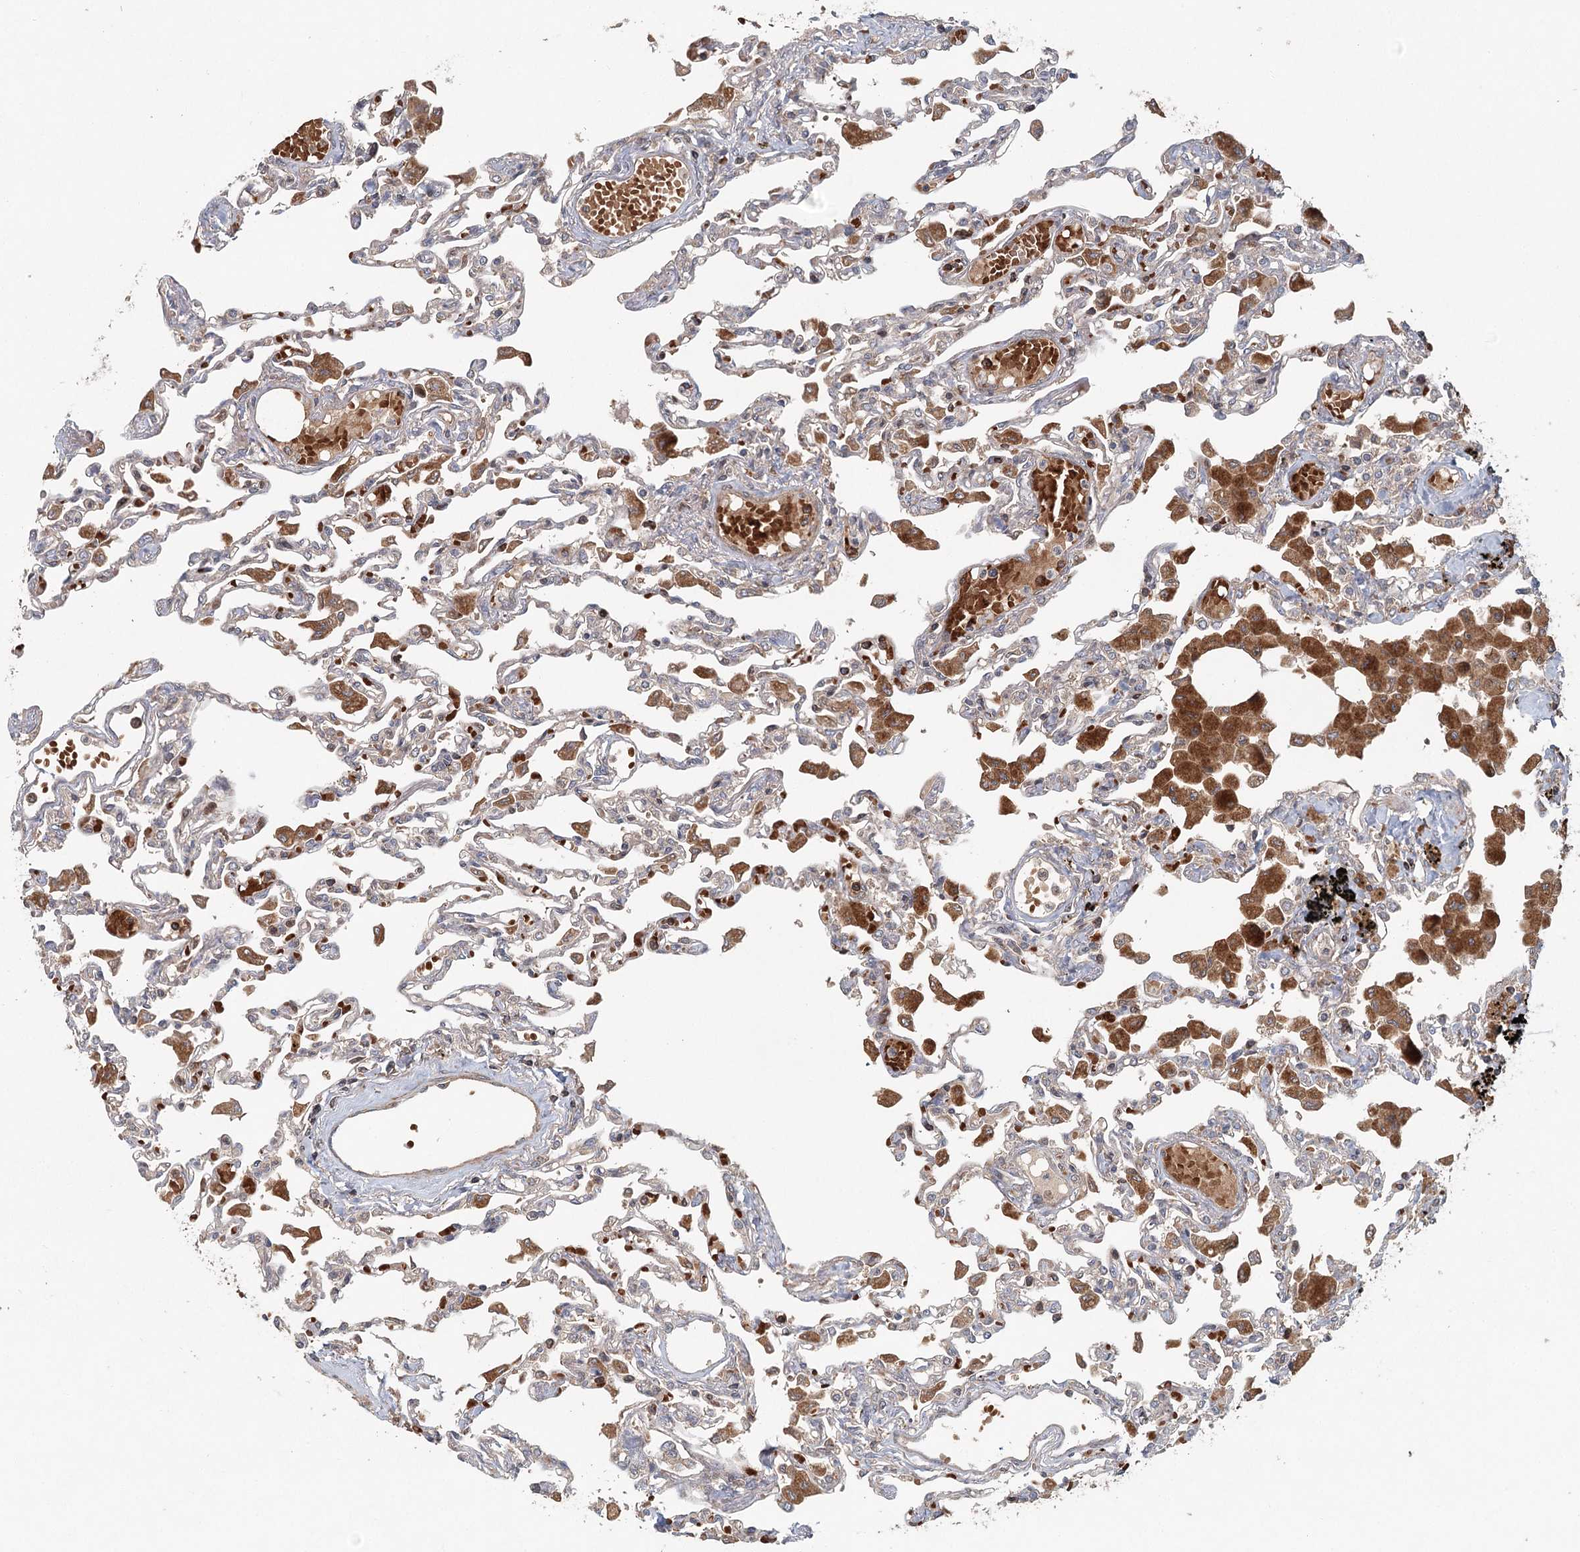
{"staining": {"intensity": "moderate", "quantity": "25%-75%", "location": "cytoplasmic/membranous"}, "tissue": "lung", "cell_type": "Alveolar cells", "image_type": "normal", "snomed": [{"axis": "morphology", "description": "Normal tissue, NOS"}, {"axis": "topography", "description": "Bronchus"}, {"axis": "topography", "description": "Lung"}], "caption": "Benign lung displays moderate cytoplasmic/membranous positivity in about 25%-75% of alveolar cells (DAB IHC with brightfield microscopy, high magnification)..", "gene": "ENSG00000273217", "patient": {"sex": "female", "age": 49}}